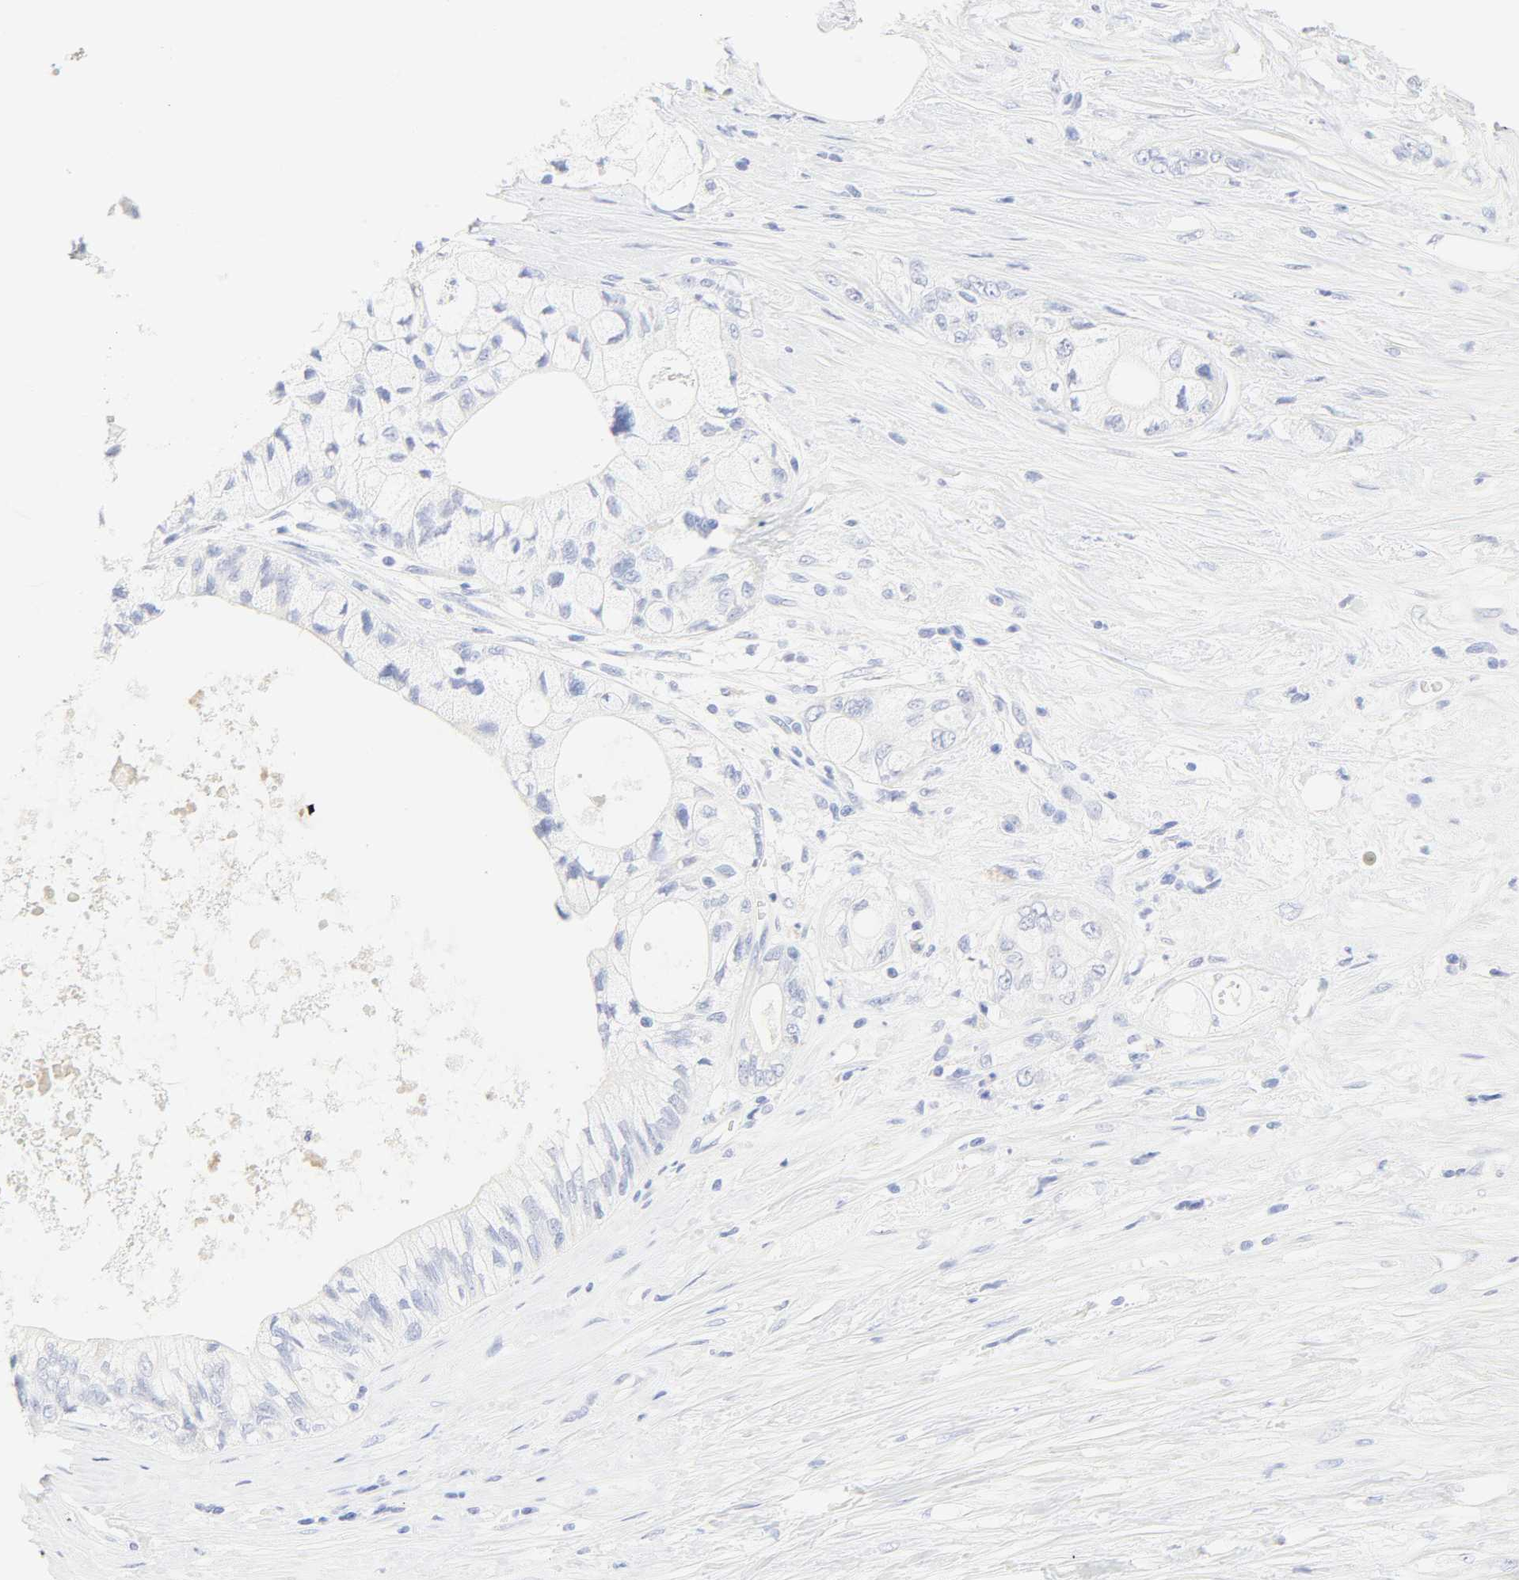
{"staining": {"intensity": "negative", "quantity": "none", "location": "none"}, "tissue": "pancreatic cancer", "cell_type": "Tumor cells", "image_type": "cancer", "snomed": [{"axis": "morphology", "description": "Adenocarcinoma, NOS"}, {"axis": "topography", "description": "Pancreas"}], "caption": "DAB (3,3'-diaminobenzidine) immunohistochemical staining of pancreatic cancer (adenocarcinoma) shows no significant expression in tumor cells.", "gene": "SLCO1B3", "patient": {"sex": "male", "age": 70}}